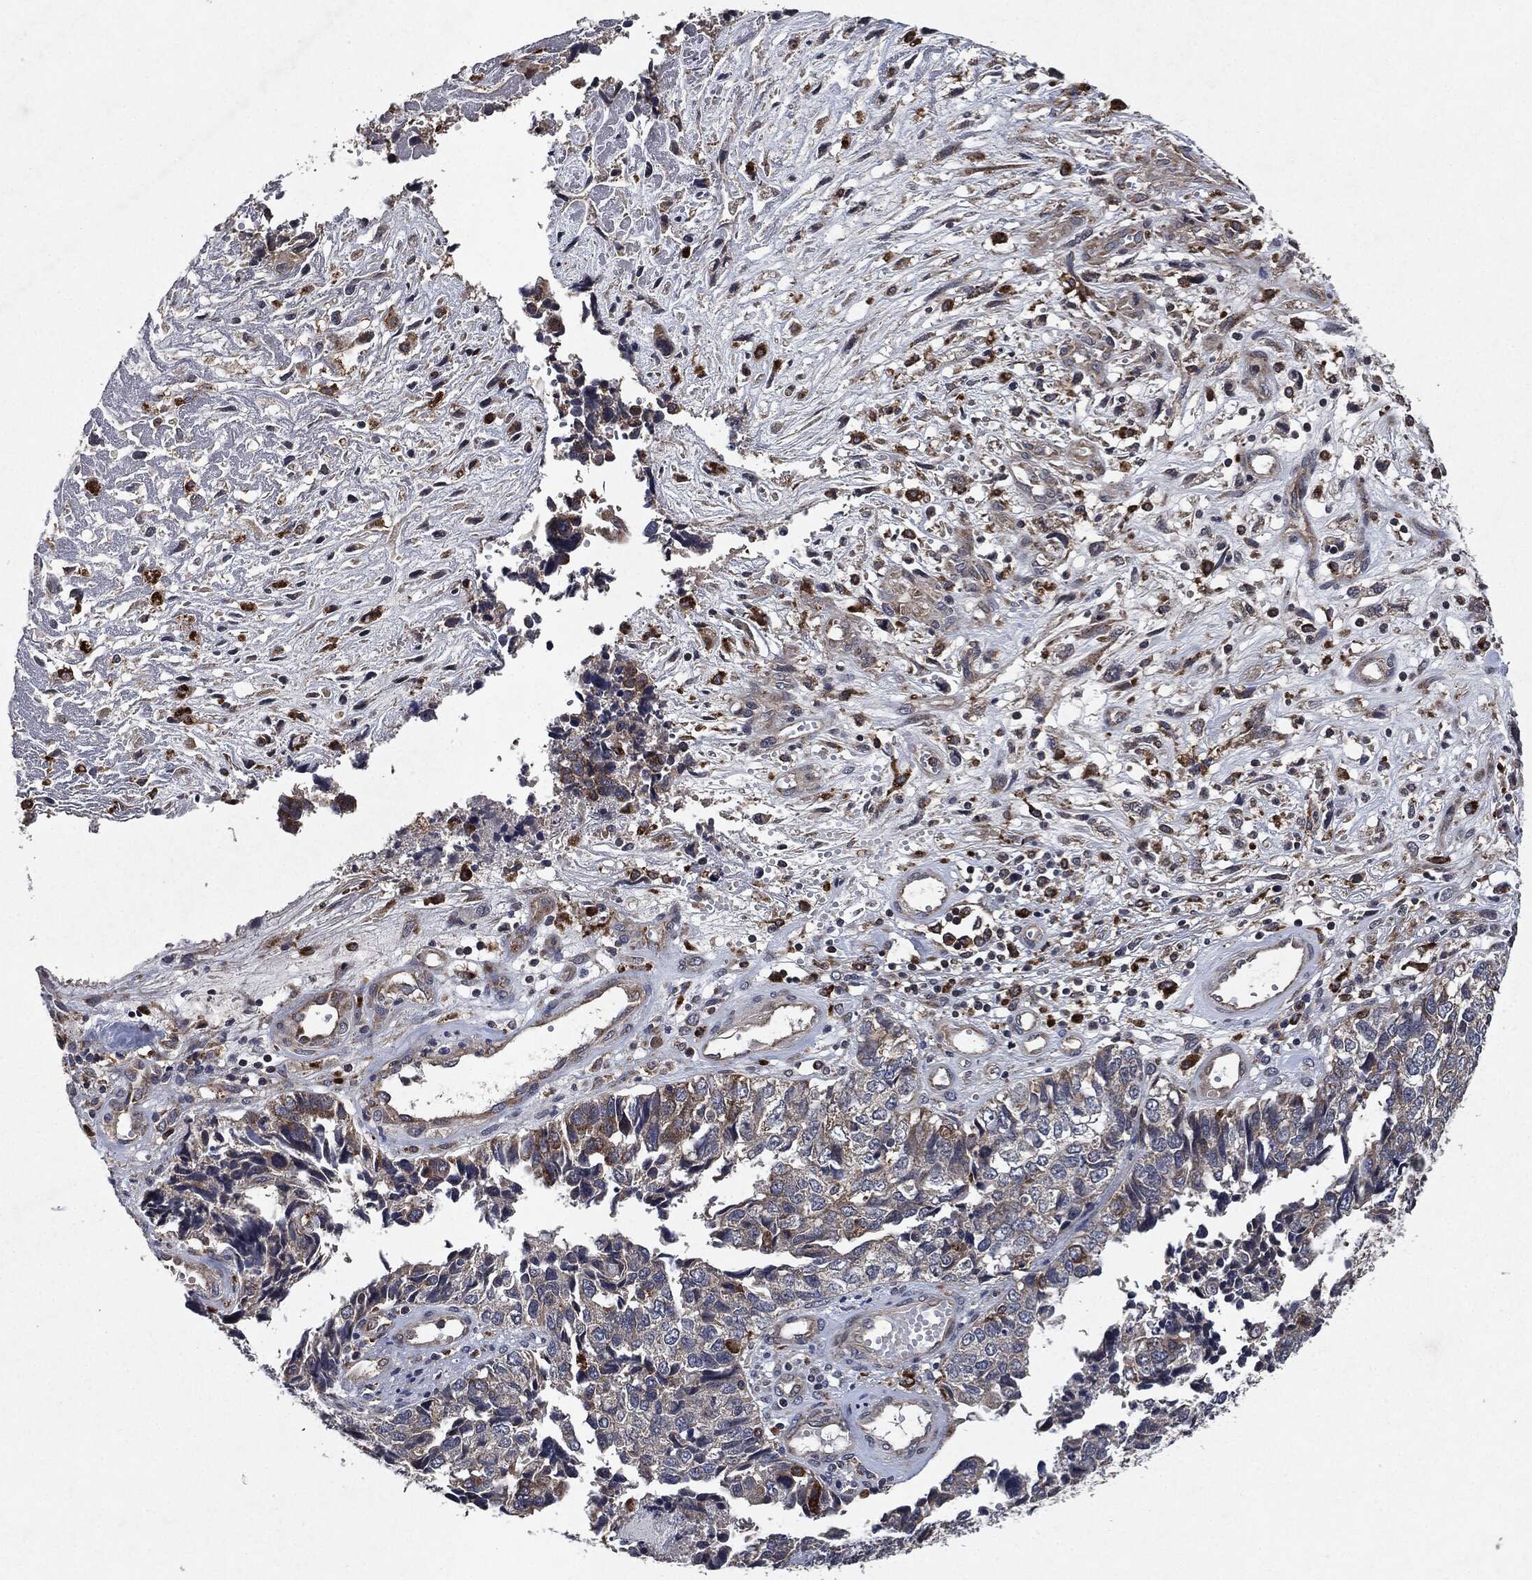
{"staining": {"intensity": "moderate", "quantity": "<25%", "location": "cytoplasmic/membranous"}, "tissue": "cervical cancer", "cell_type": "Tumor cells", "image_type": "cancer", "snomed": [{"axis": "morphology", "description": "Squamous cell carcinoma, NOS"}, {"axis": "topography", "description": "Cervix"}], "caption": "A photomicrograph showing moderate cytoplasmic/membranous positivity in approximately <25% of tumor cells in squamous cell carcinoma (cervical), as visualized by brown immunohistochemical staining.", "gene": "SLC31A2", "patient": {"sex": "female", "age": 63}}